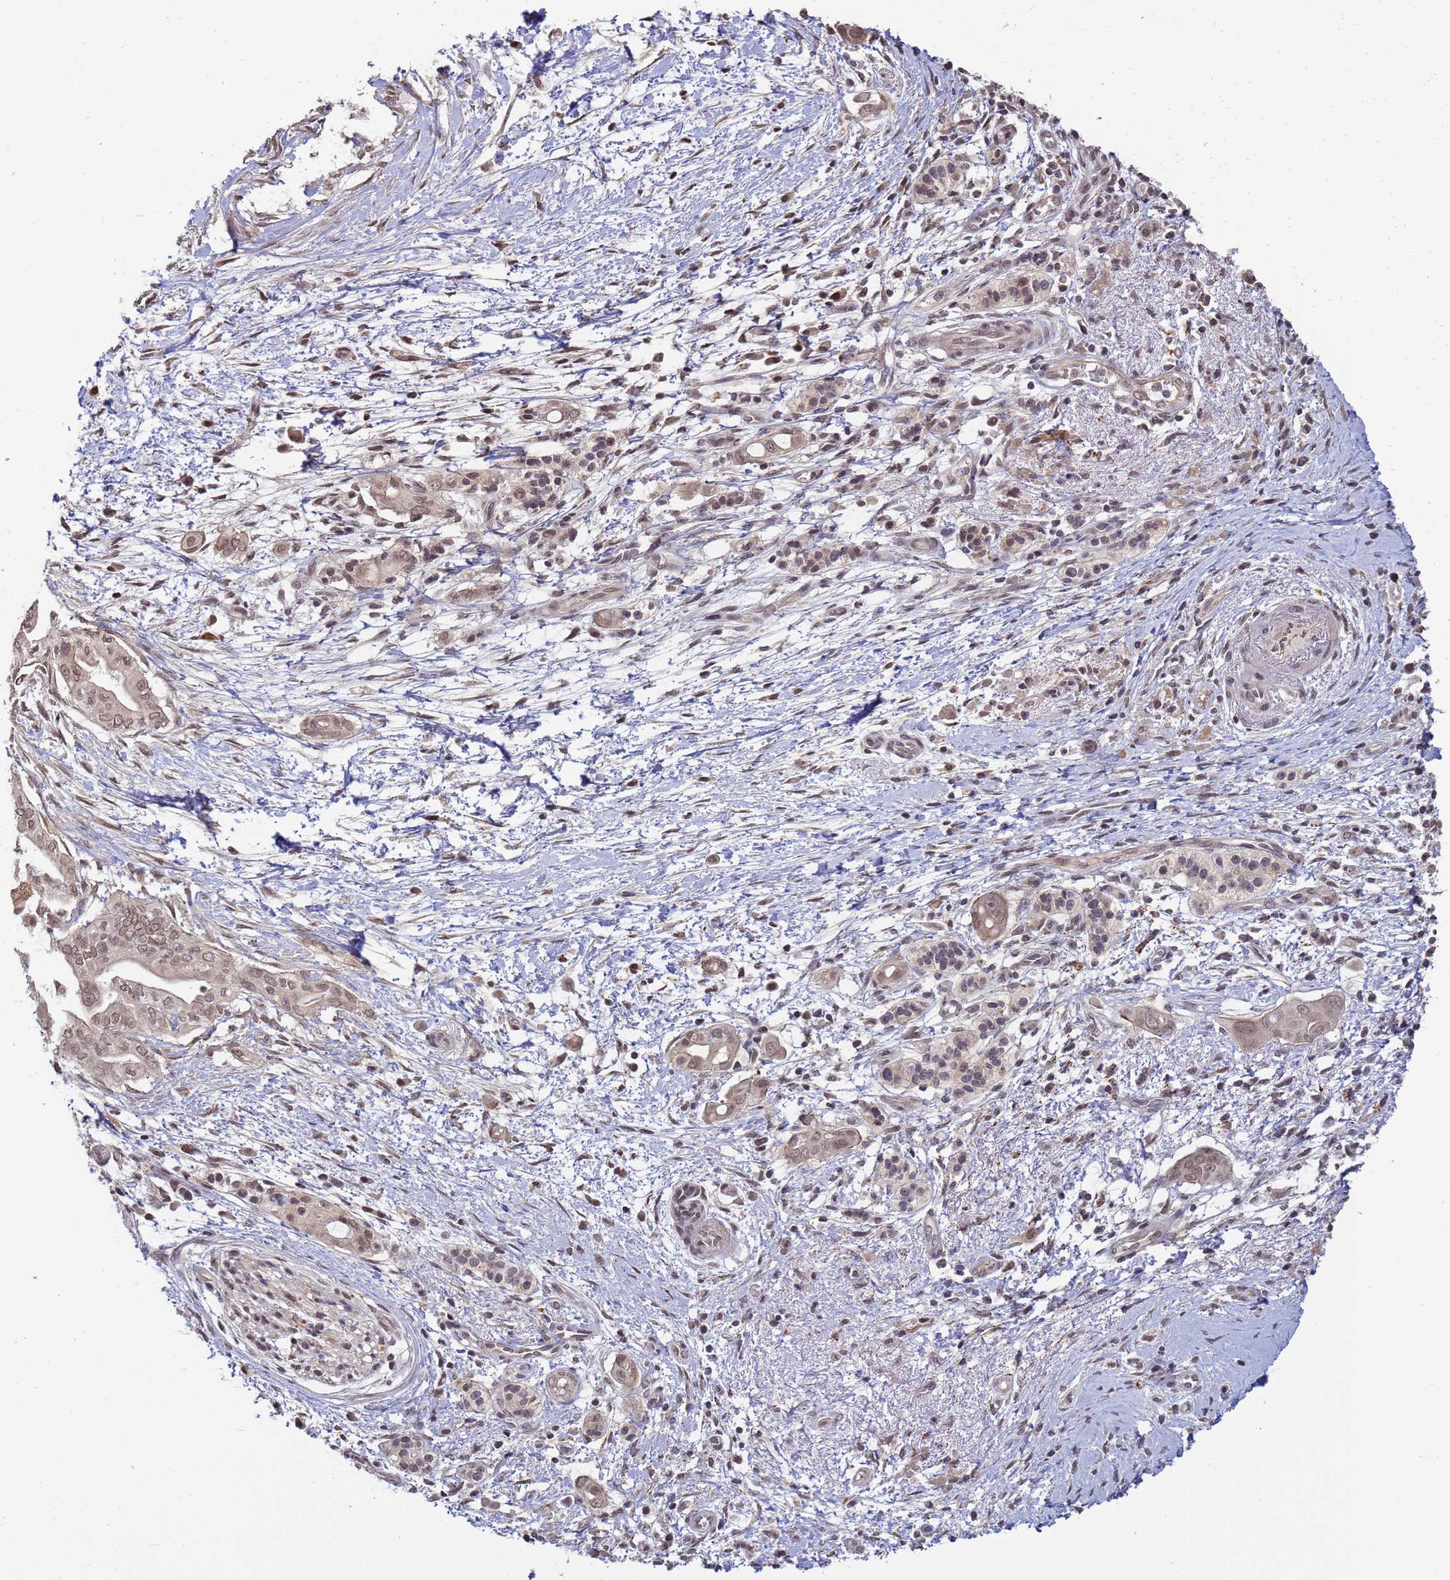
{"staining": {"intensity": "weak", "quantity": ">75%", "location": "nuclear"}, "tissue": "pancreatic cancer", "cell_type": "Tumor cells", "image_type": "cancer", "snomed": [{"axis": "morphology", "description": "Adenocarcinoma, NOS"}, {"axis": "topography", "description": "Pancreas"}], "caption": "High-magnification brightfield microscopy of pancreatic adenocarcinoma stained with DAB (brown) and counterstained with hematoxylin (blue). tumor cells exhibit weak nuclear staining is present in about>75% of cells. The staining is performed using DAB brown chromogen to label protein expression. The nuclei are counter-stained blue using hematoxylin.", "gene": "MYL7", "patient": {"sex": "male", "age": 71}}